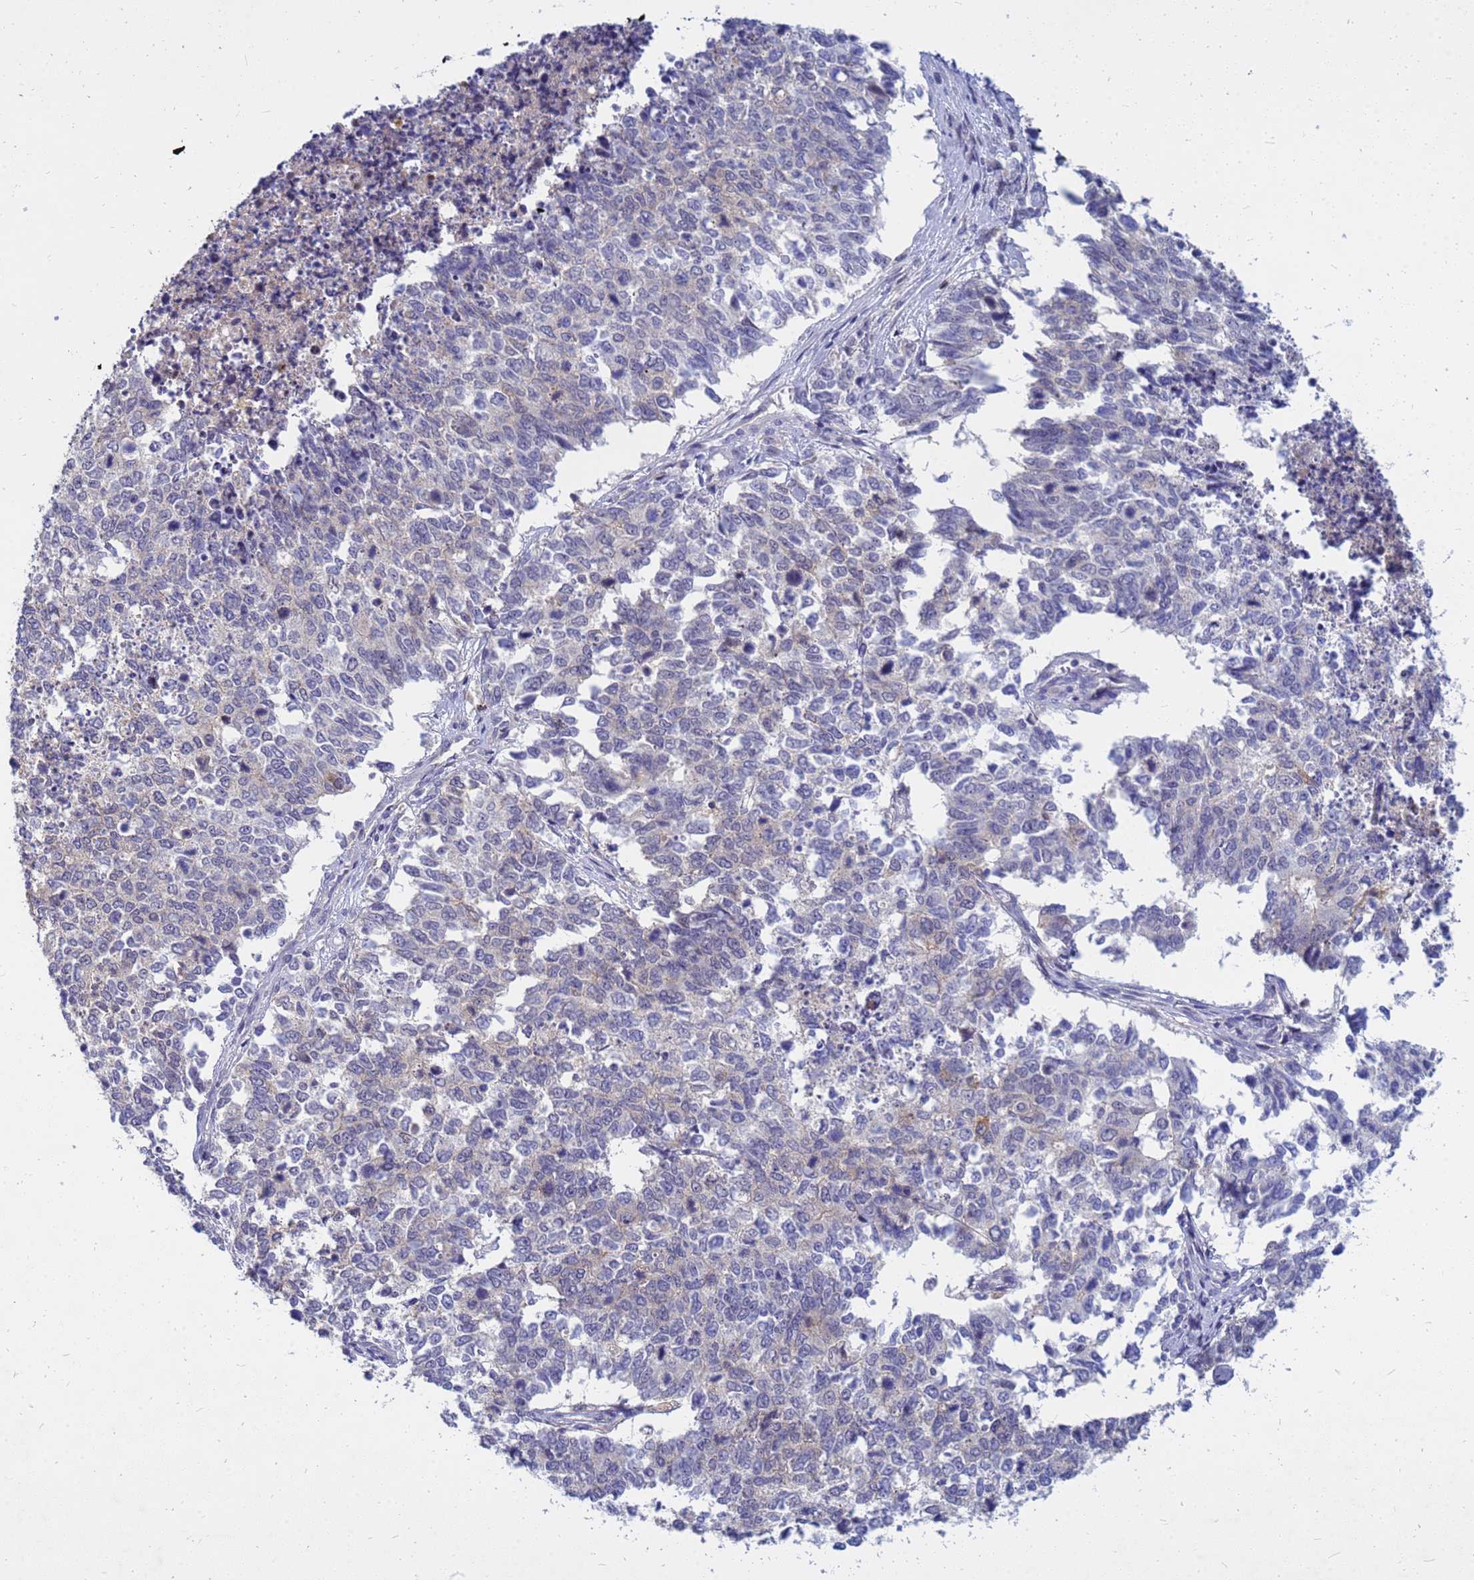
{"staining": {"intensity": "negative", "quantity": "none", "location": "none"}, "tissue": "cervical cancer", "cell_type": "Tumor cells", "image_type": "cancer", "snomed": [{"axis": "morphology", "description": "Squamous cell carcinoma, NOS"}, {"axis": "topography", "description": "Cervix"}], "caption": "There is no significant staining in tumor cells of cervical cancer.", "gene": "SRGAP3", "patient": {"sex": "female", "age": 63}}